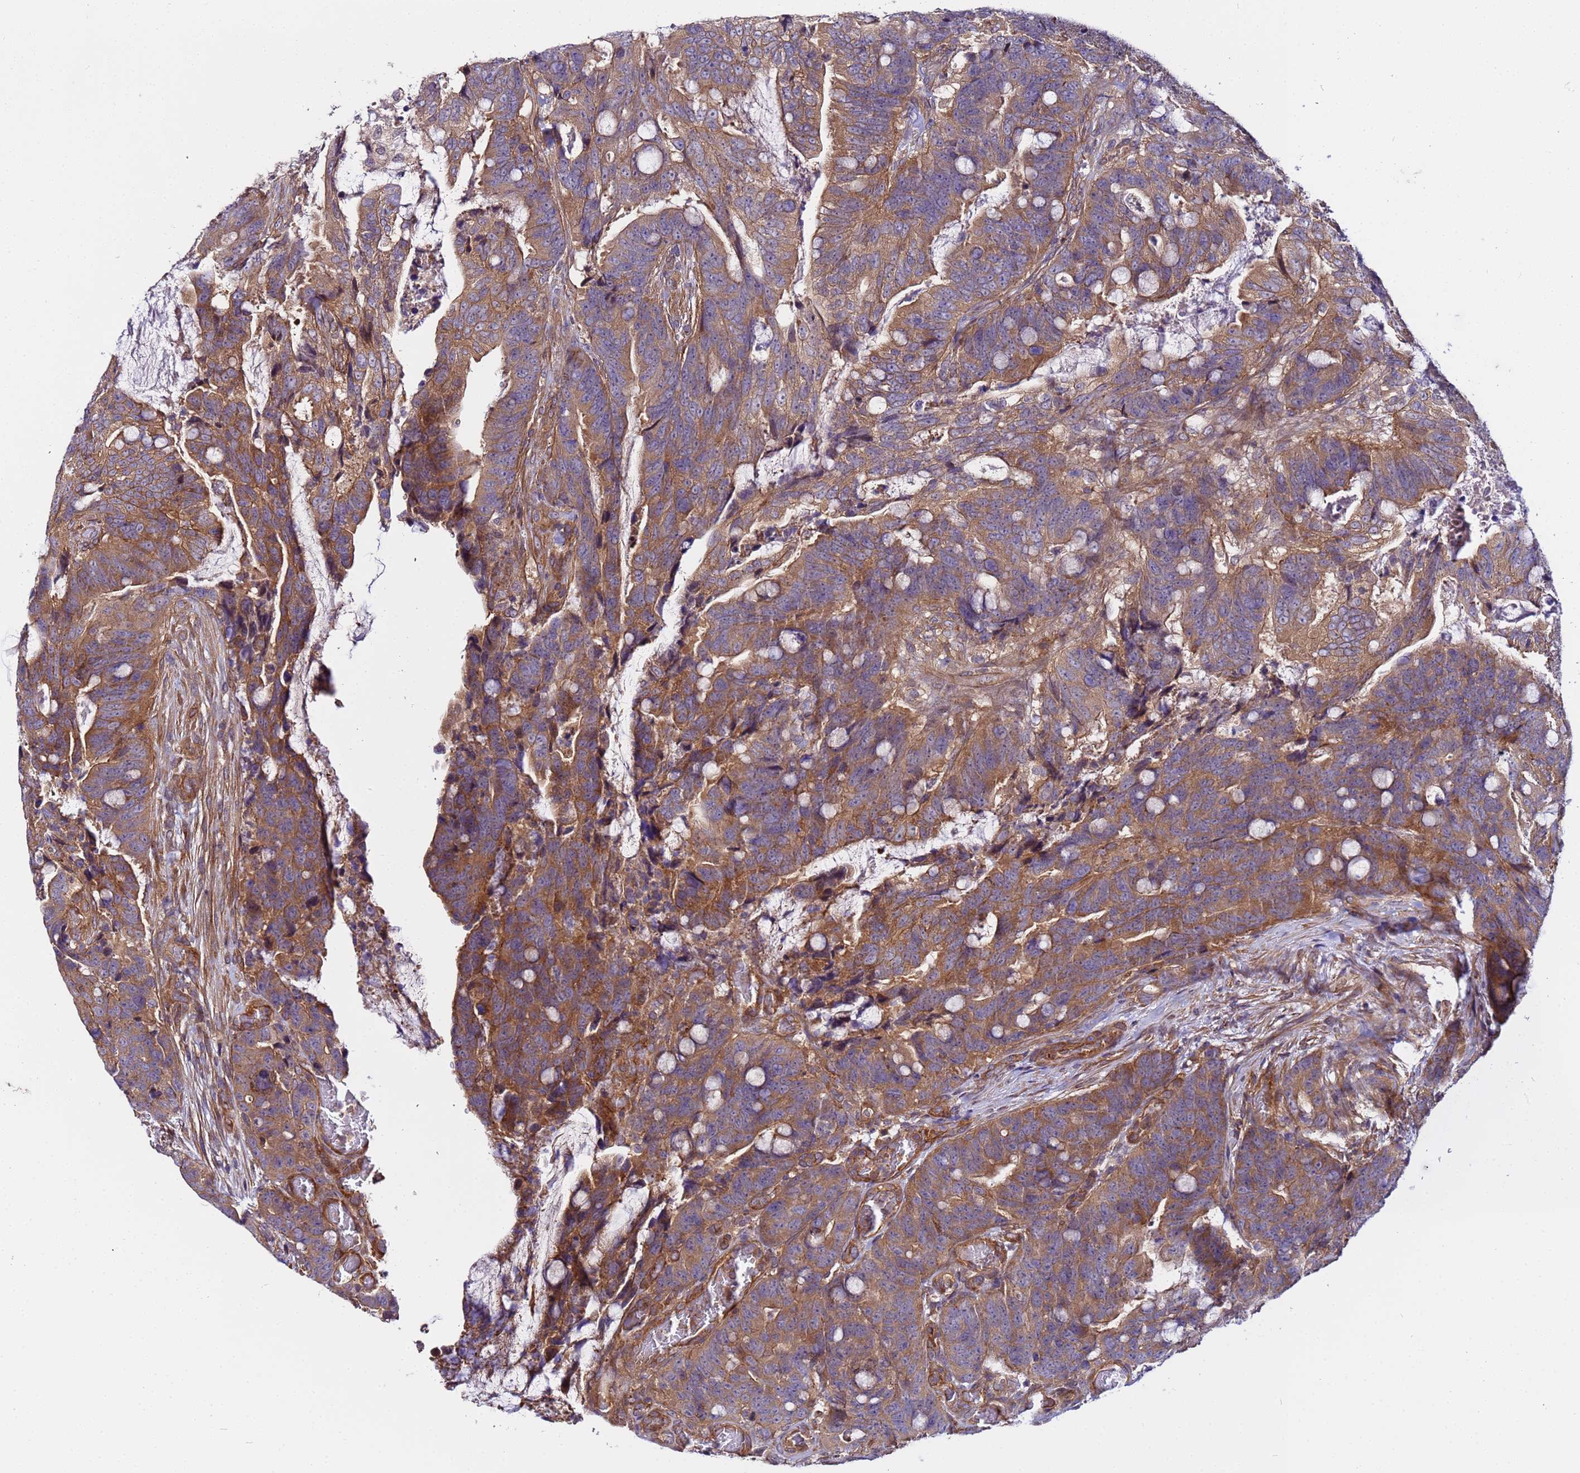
{"staining": {"intensity": "moderate", "quantity": ">75%", "location": "cytoplasmic/membranous"}, "tissue": "colorectal cancer", "cell_type": "Tumor cells", "image_type": "cancer", "snomed": [{"axis": "morphology", "description": "Adenocarcinoma, NOS"}, {"axis": "topography", "description": "Colon"}], "caption": "Human colorectal adenocarcinoma stained for a protein (brown) reveals moderate cytoplasmic/membranous positive staining in about >75% of tumor cells.", "gene": "STK38", "patient": {"sex": "female", "age": 82}}